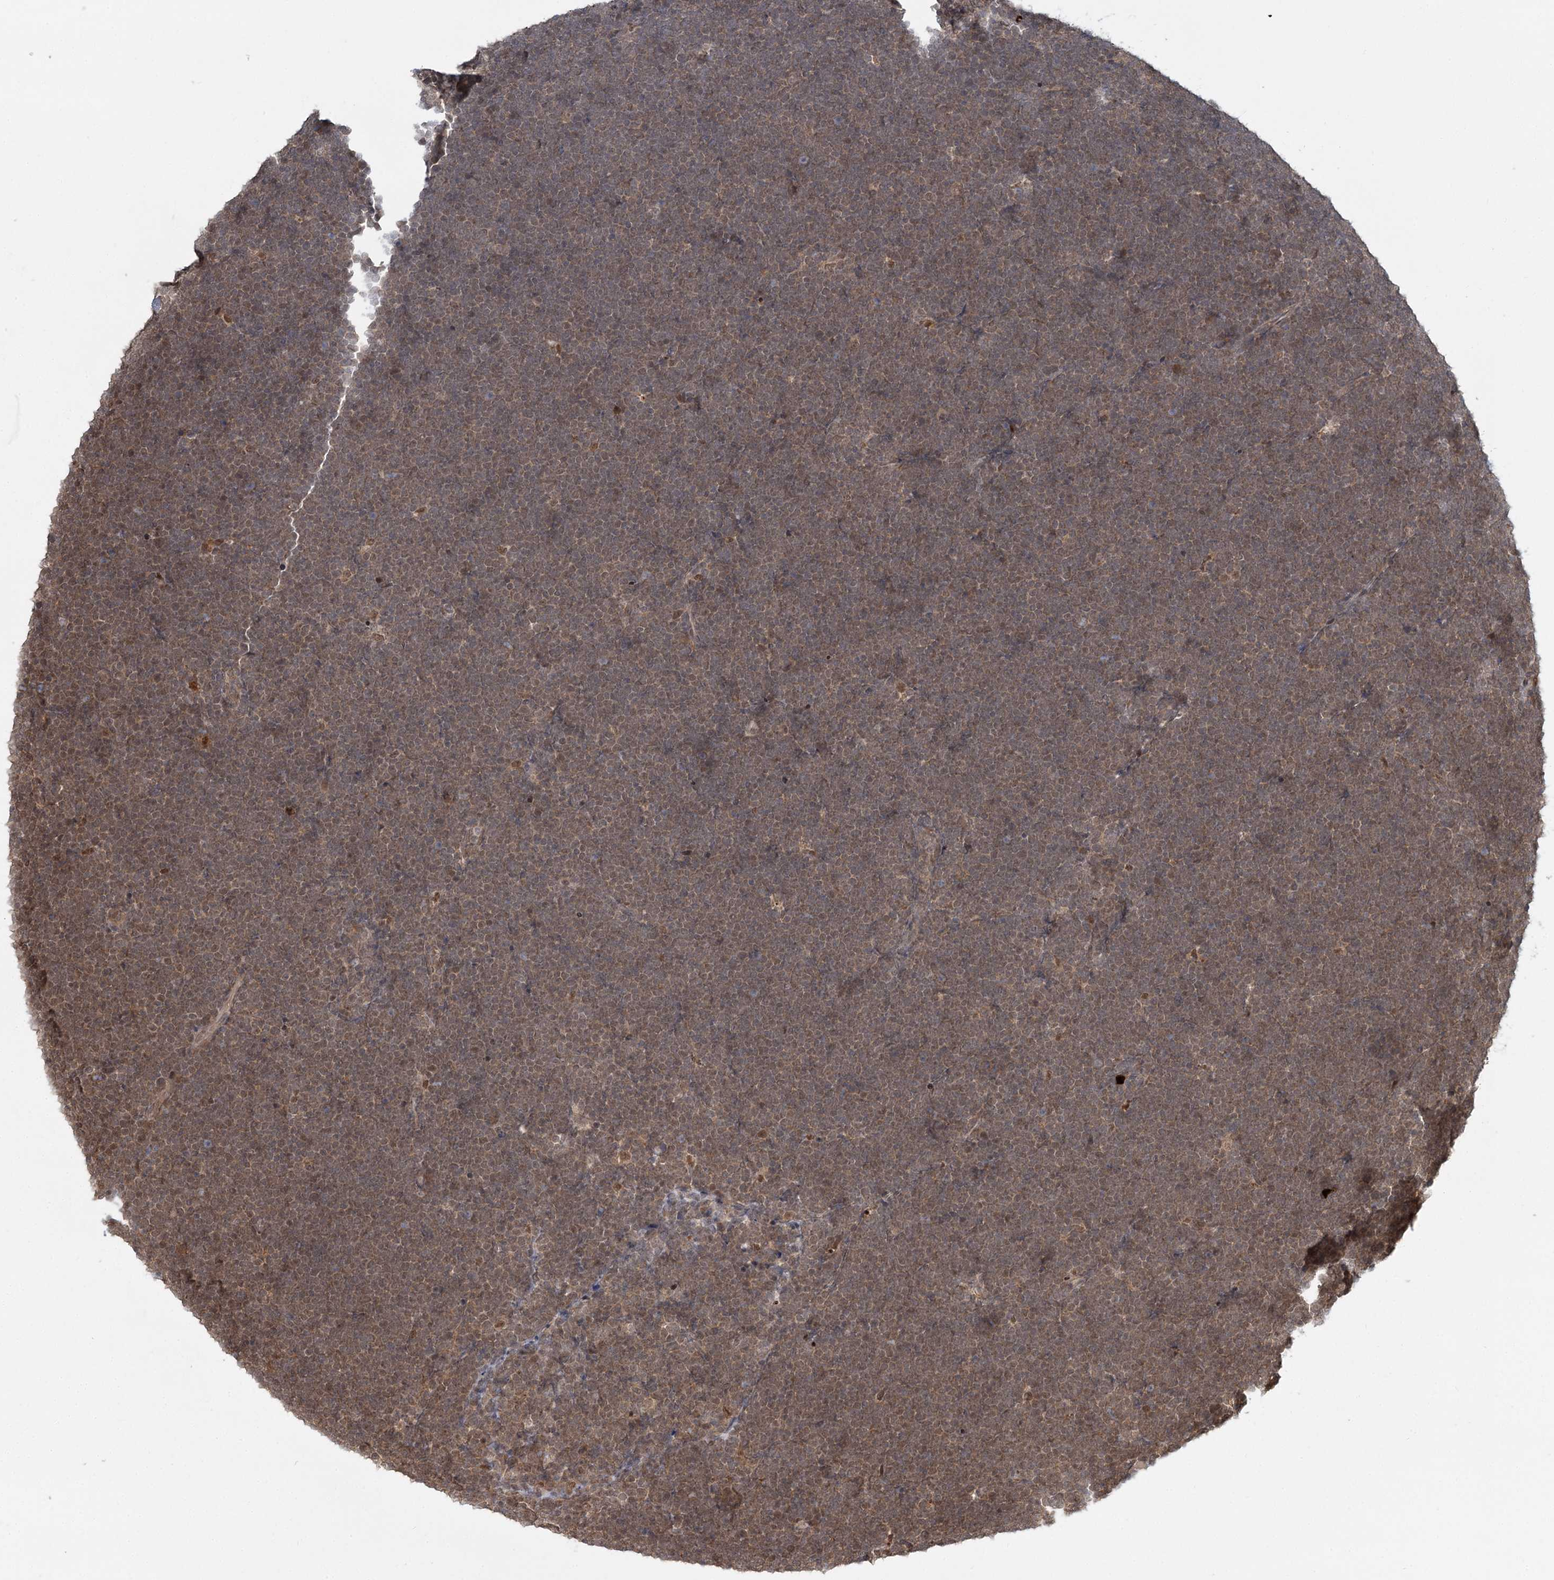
{"staining": {"intensity": "weak", "quantity": "25%-75%", "location": "nuclear"}, "tissue": "lymphoma", "cell_type": "Tumor cells", "image_type": "cancer", "snomed": [{"axis": "morphology", "description": "Malignant lymphoma, non-Hodgkin's type, High grade"}, {"axis": "topography", "description": "Lymph node"}], "caption": "Human malignant lymphoma, non-Hodgkin's type (high-grade) stained with a protein marker reveals weak staining in tumor cells.", "gene": "N6AMT1", "patient": {"sex": "male", "age": 13}}